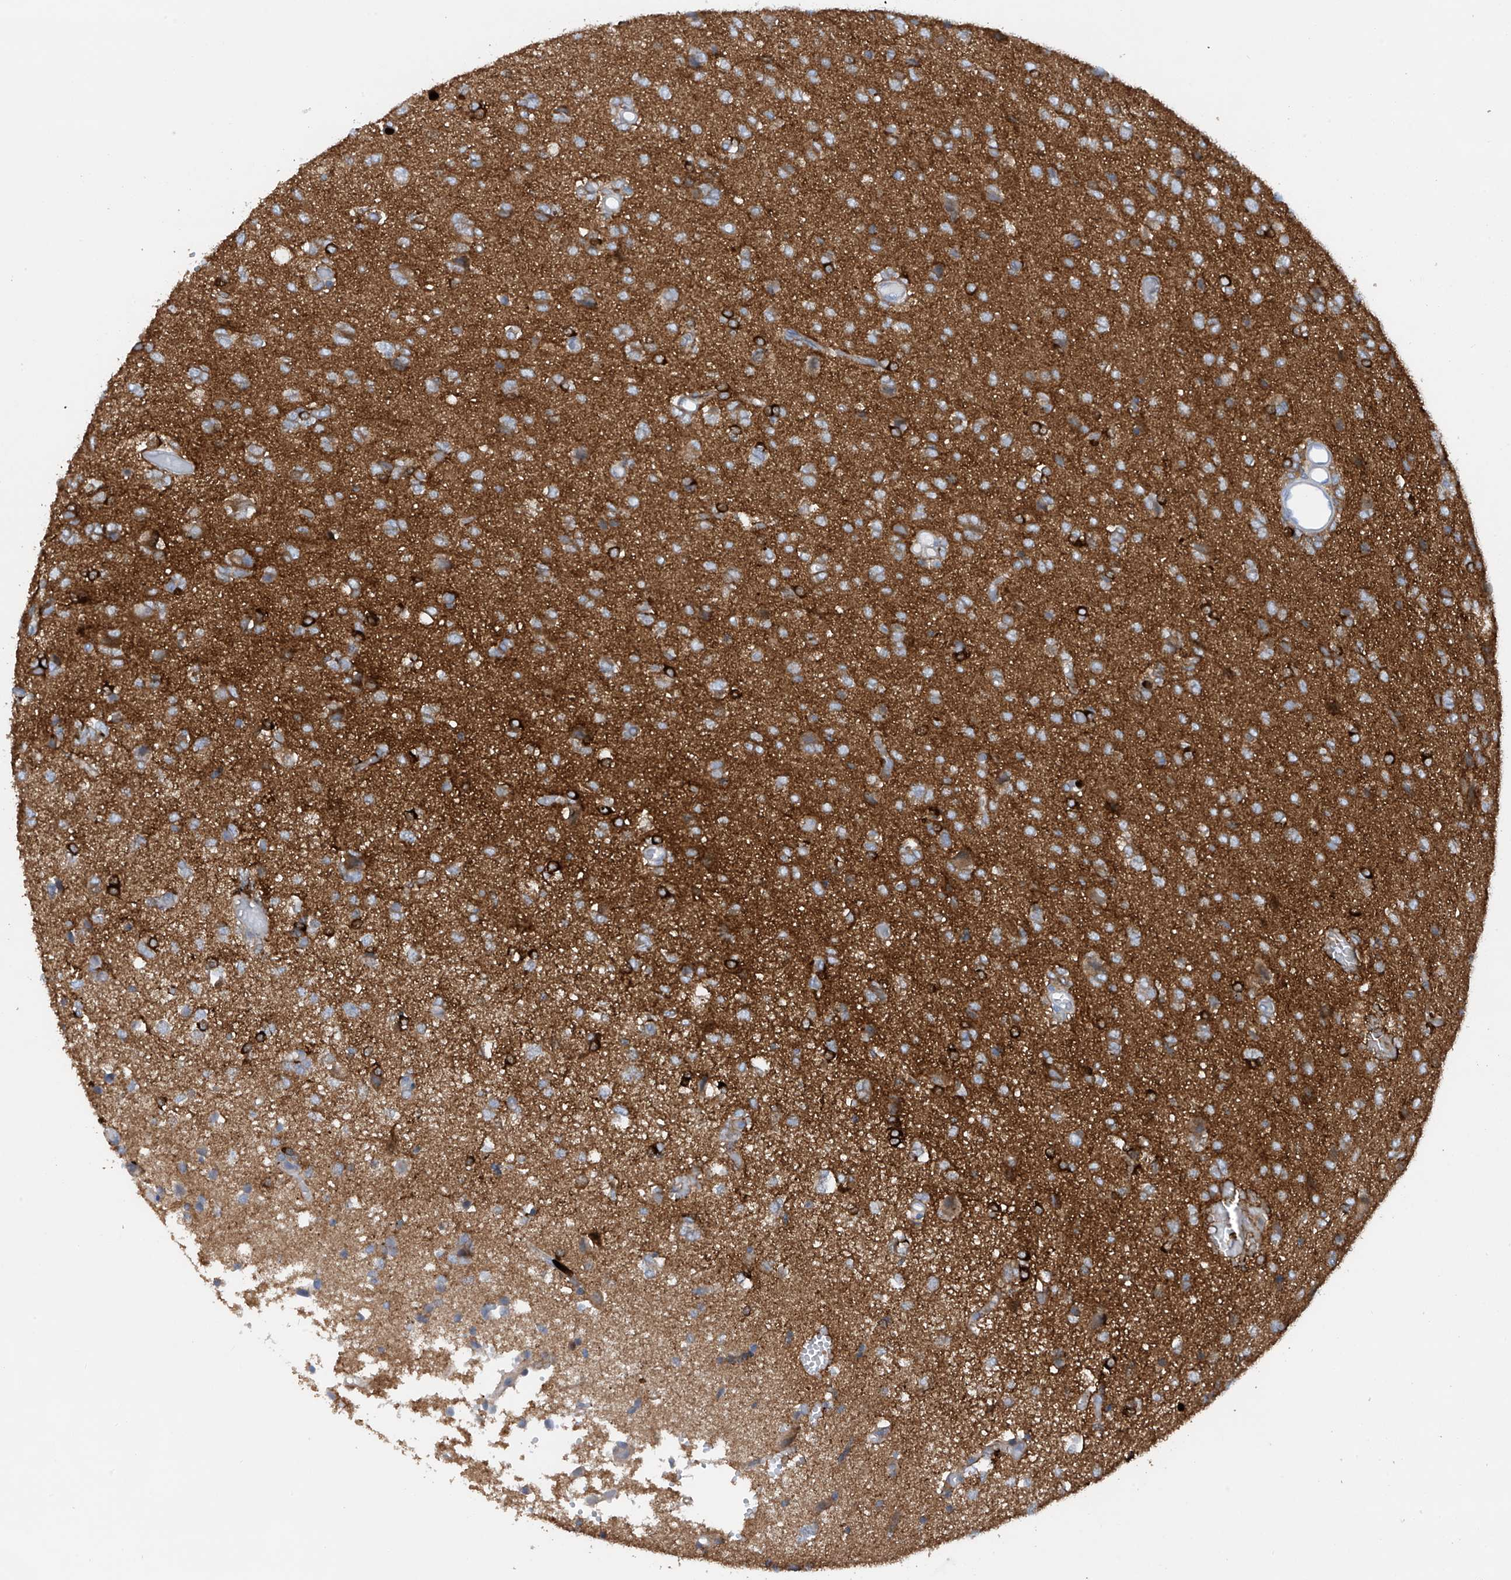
{"staining": {"intensity": "moderate", "quantity": ">75%", "location": "cytoplasmic/membranous"}, "tissue": "glioma", "cell_type": "Tumor cells", "image_type": "cancer", "snomed": [{"axis": "morphology", "description": "Glioma, malignant, High grade"}, {"axis": "topography", "description": "Brain"}], "caption": "Immunohistochemistry (DAB (3,3'-diaminobenzidine)) staining of glioma displays moderate cytoplasmic/membranous protein expression in approximately >75% of tumor cells.", "gene": "PHACTR2", "patient": {"sex": "female", "age": 59}}